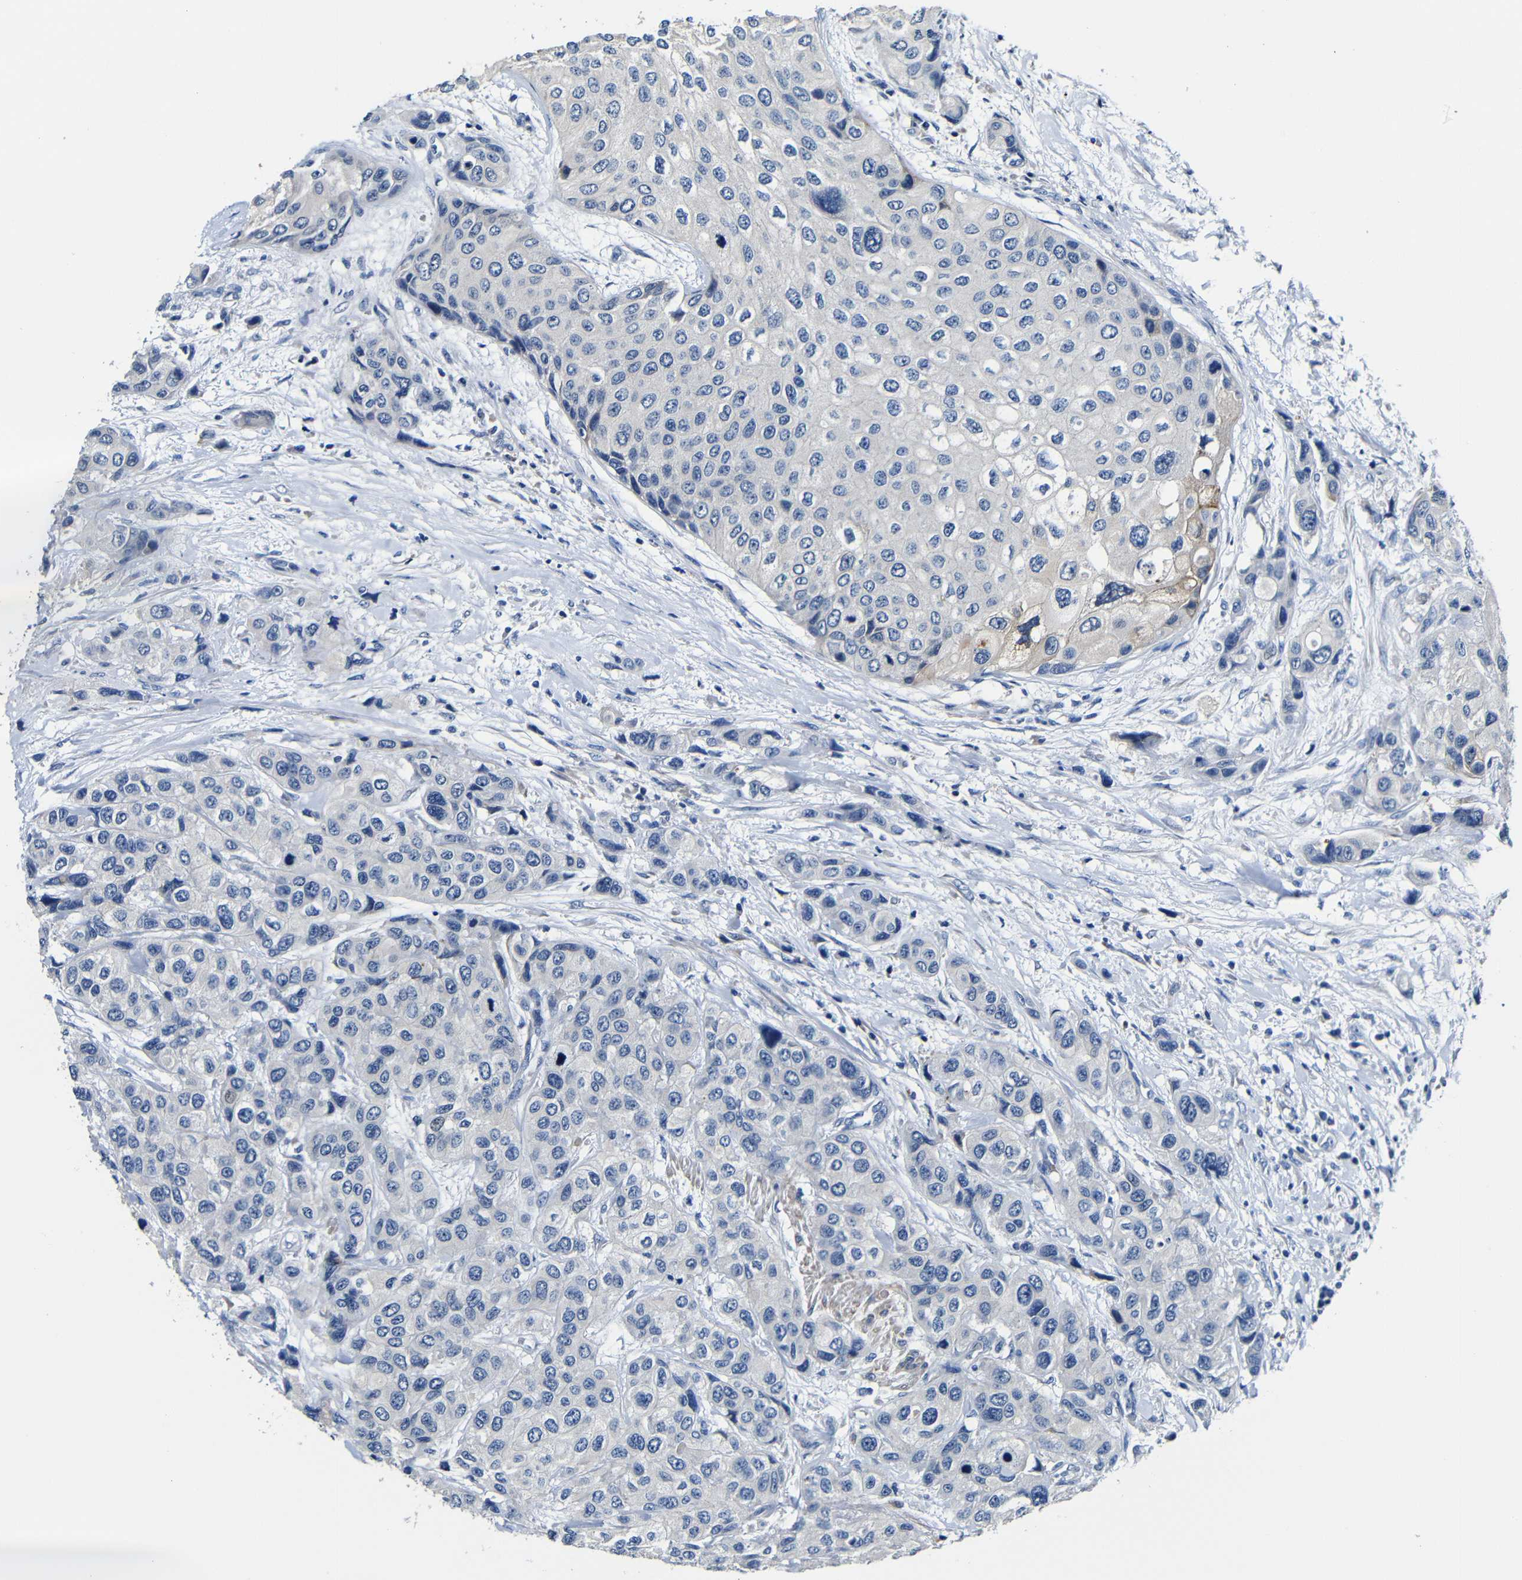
{"staining": {"intensity": "negative", "quantity": "none", "location": "none"}, "tissue": "urothelial cancer", "cell_type": "Tumor cells", "image_type": "cancer", "snomed": [{"axis": "morphology", "description": "Urothelial carcinoma, High grade"}, {"axis": "topography", "description": "Urinary bladder"}], "caption": "A high-resolution image shows IHC staining of urothelial cancer, which demonstrates no significant staining in tumor cells. (Stains: DAB immunohistochemistry with hematoxylin counter stain, Microscopy: brightfield microscopy at high magnification).", "gene": "TNFAIP1", "patient": {"sex": "female", "age": 56}}